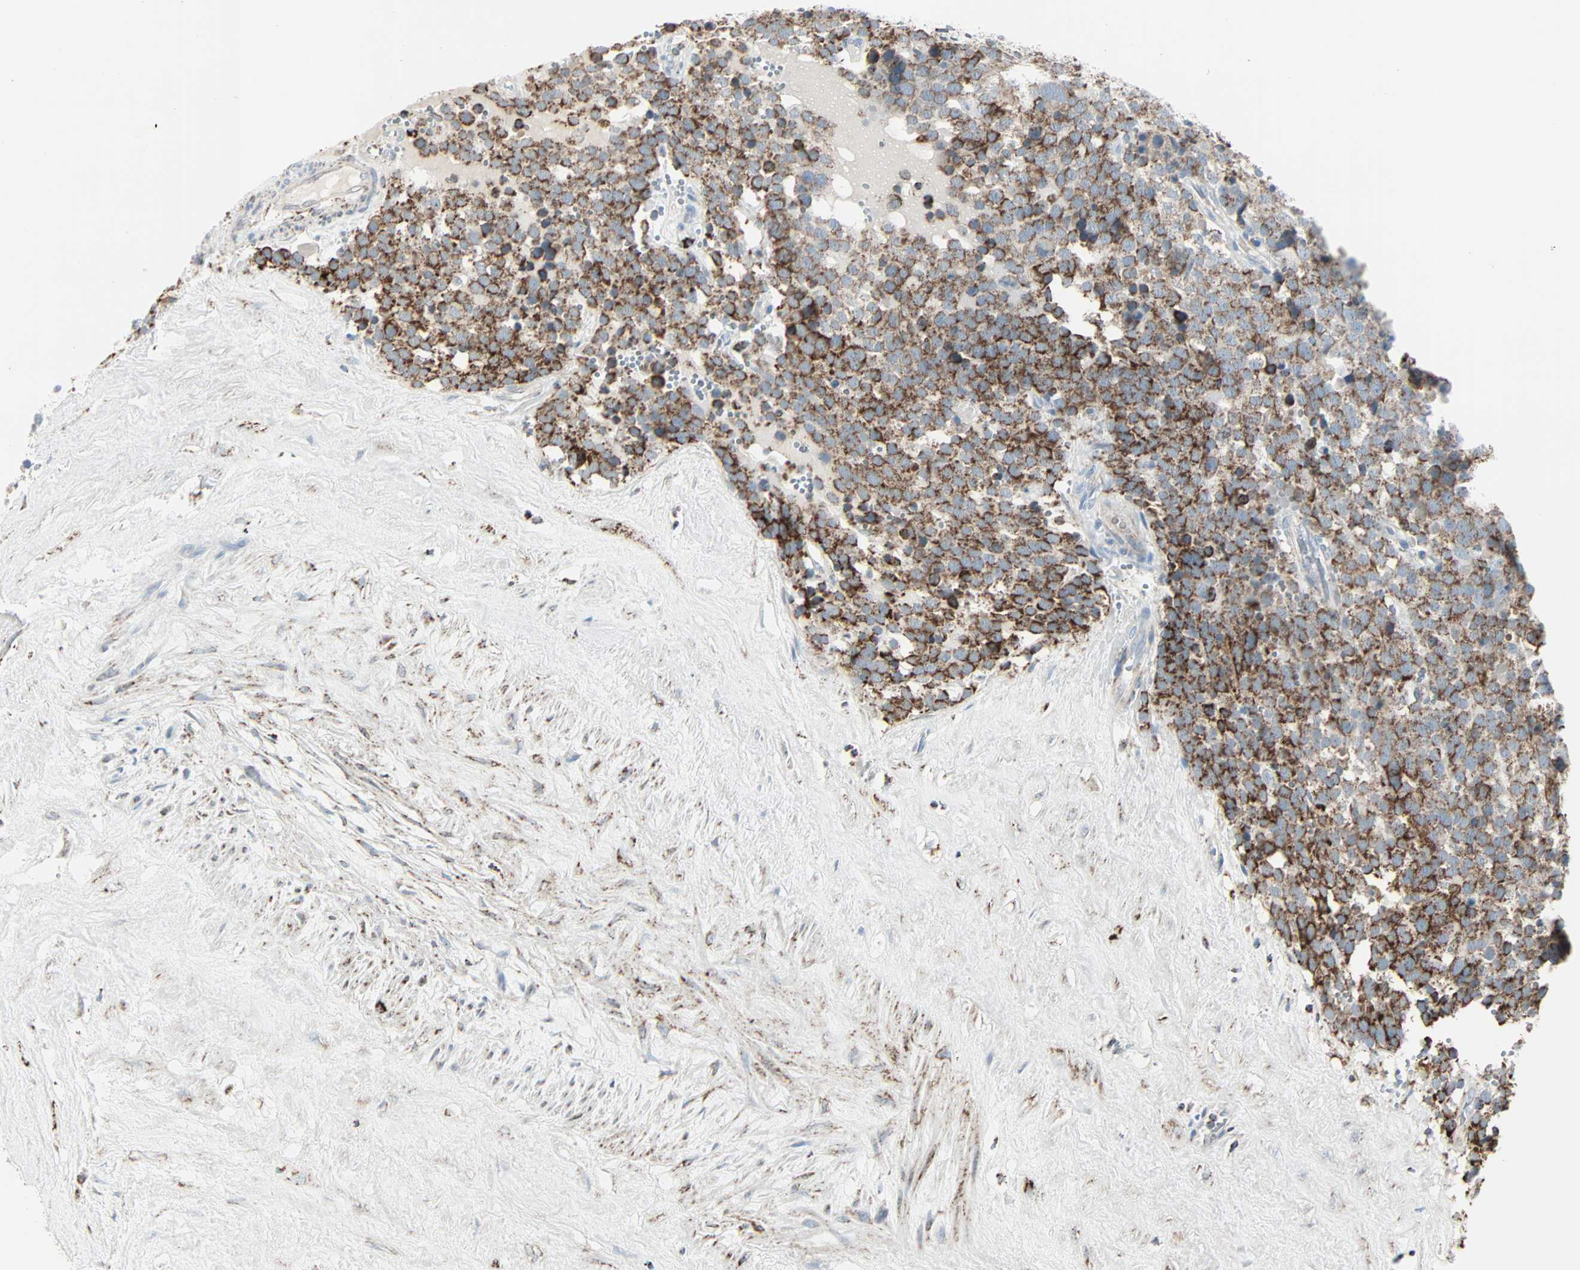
{"staining": {"intensity": "strong", "quantity": ">75%", "location": "cytoplasmic/membranous"}, "tissue": "testis cancer", "cell_type": "Tumor cells", "image_type": "cancer", "snomed": [{"axis": "morphology", "description": "Seminoma, NOS"}, {"axis": "topography", "description": "Testis"}], "caption": "Immunohistochemical staining of human testis cancer (seminoma) exhibits high levels of strong cytoplasmic/membranous protein expression in about >75% of tumor cells. (Stains: DAB in brown, nuclei in blue, Microscopy: brightfield microscopy at high magnification).", "gene": "IDH2", "patient": {"sex": "male", "age": 71}}